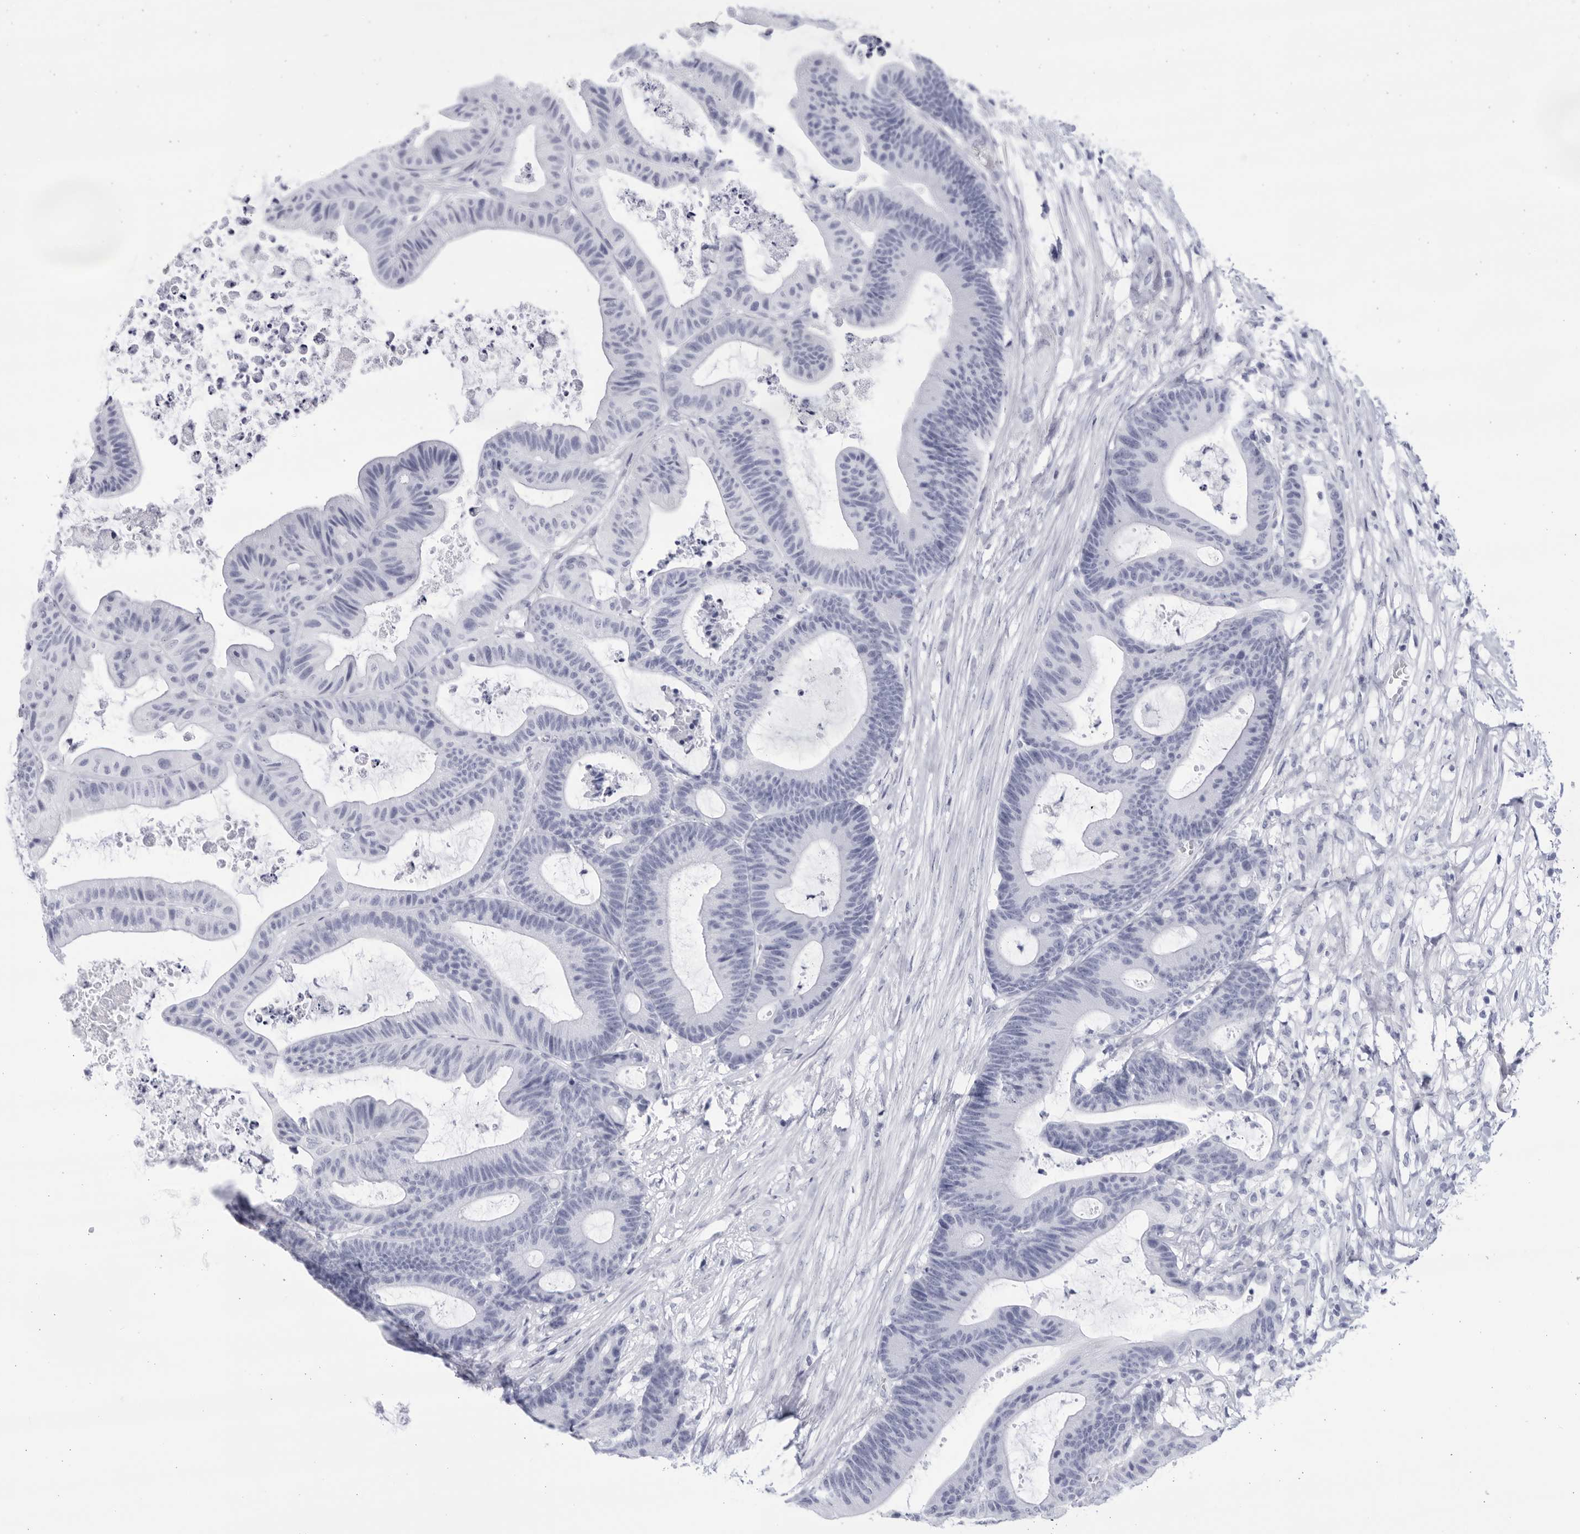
{"staining": {"intensity": "negative", "quantity": "none", "location": "none"}, "tissue": "colorectal cancer", "cell_type": "Tumor cells", "image_type": "cancer", "snomed": [{"axis": "morphology", "description": "Adenocarcinoma, NOS"}, {"axis": "topography", "description": "Colon"}], "caption": "Human colorectal adenocarcinoma stained for a protein using immunohistochemistry displays no positivity in tumor cells.", "gene": "CCDC181", "patient": {"sex": "female", "age": 84}}